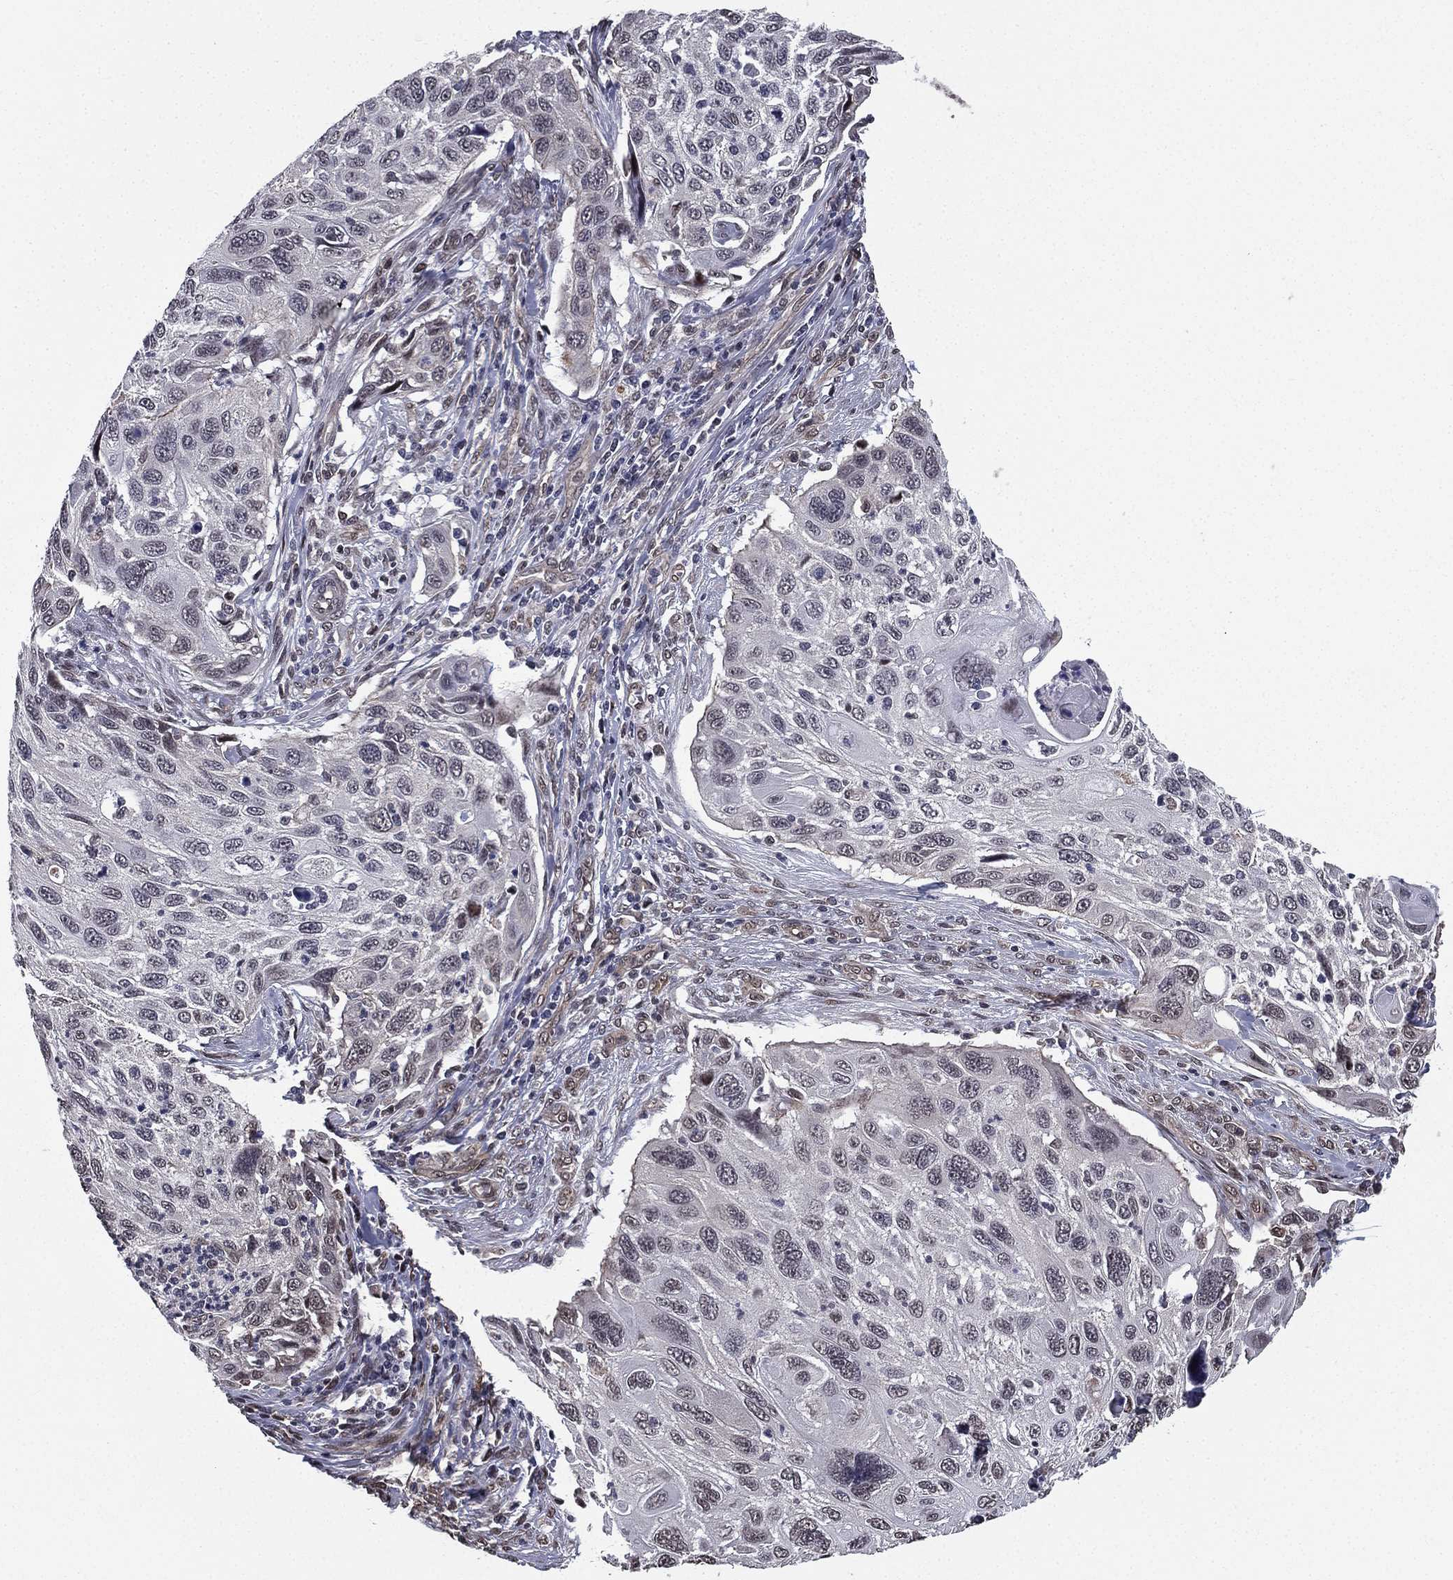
{"staining": {"intensity": "moderate", "quantity": "<25%", "location": "nuclear"}, "tissue": "cervical cancer", "cell_type": "Tumor cells", "image_type": "cancer", "snomed": [{"axis": "morphology", "description": "Squamous cell carcinoma, NOS"}, {"axis": "topography", "description": "Cervix"}], "caption": "Immunohistochemical staining of human squamous cell carcinoma (cervical) reveals moderate nuclear protein positivity in about <25% of tumor cells.", "gene": "RARB", "patient": {"sex": "female", "age": 70}}